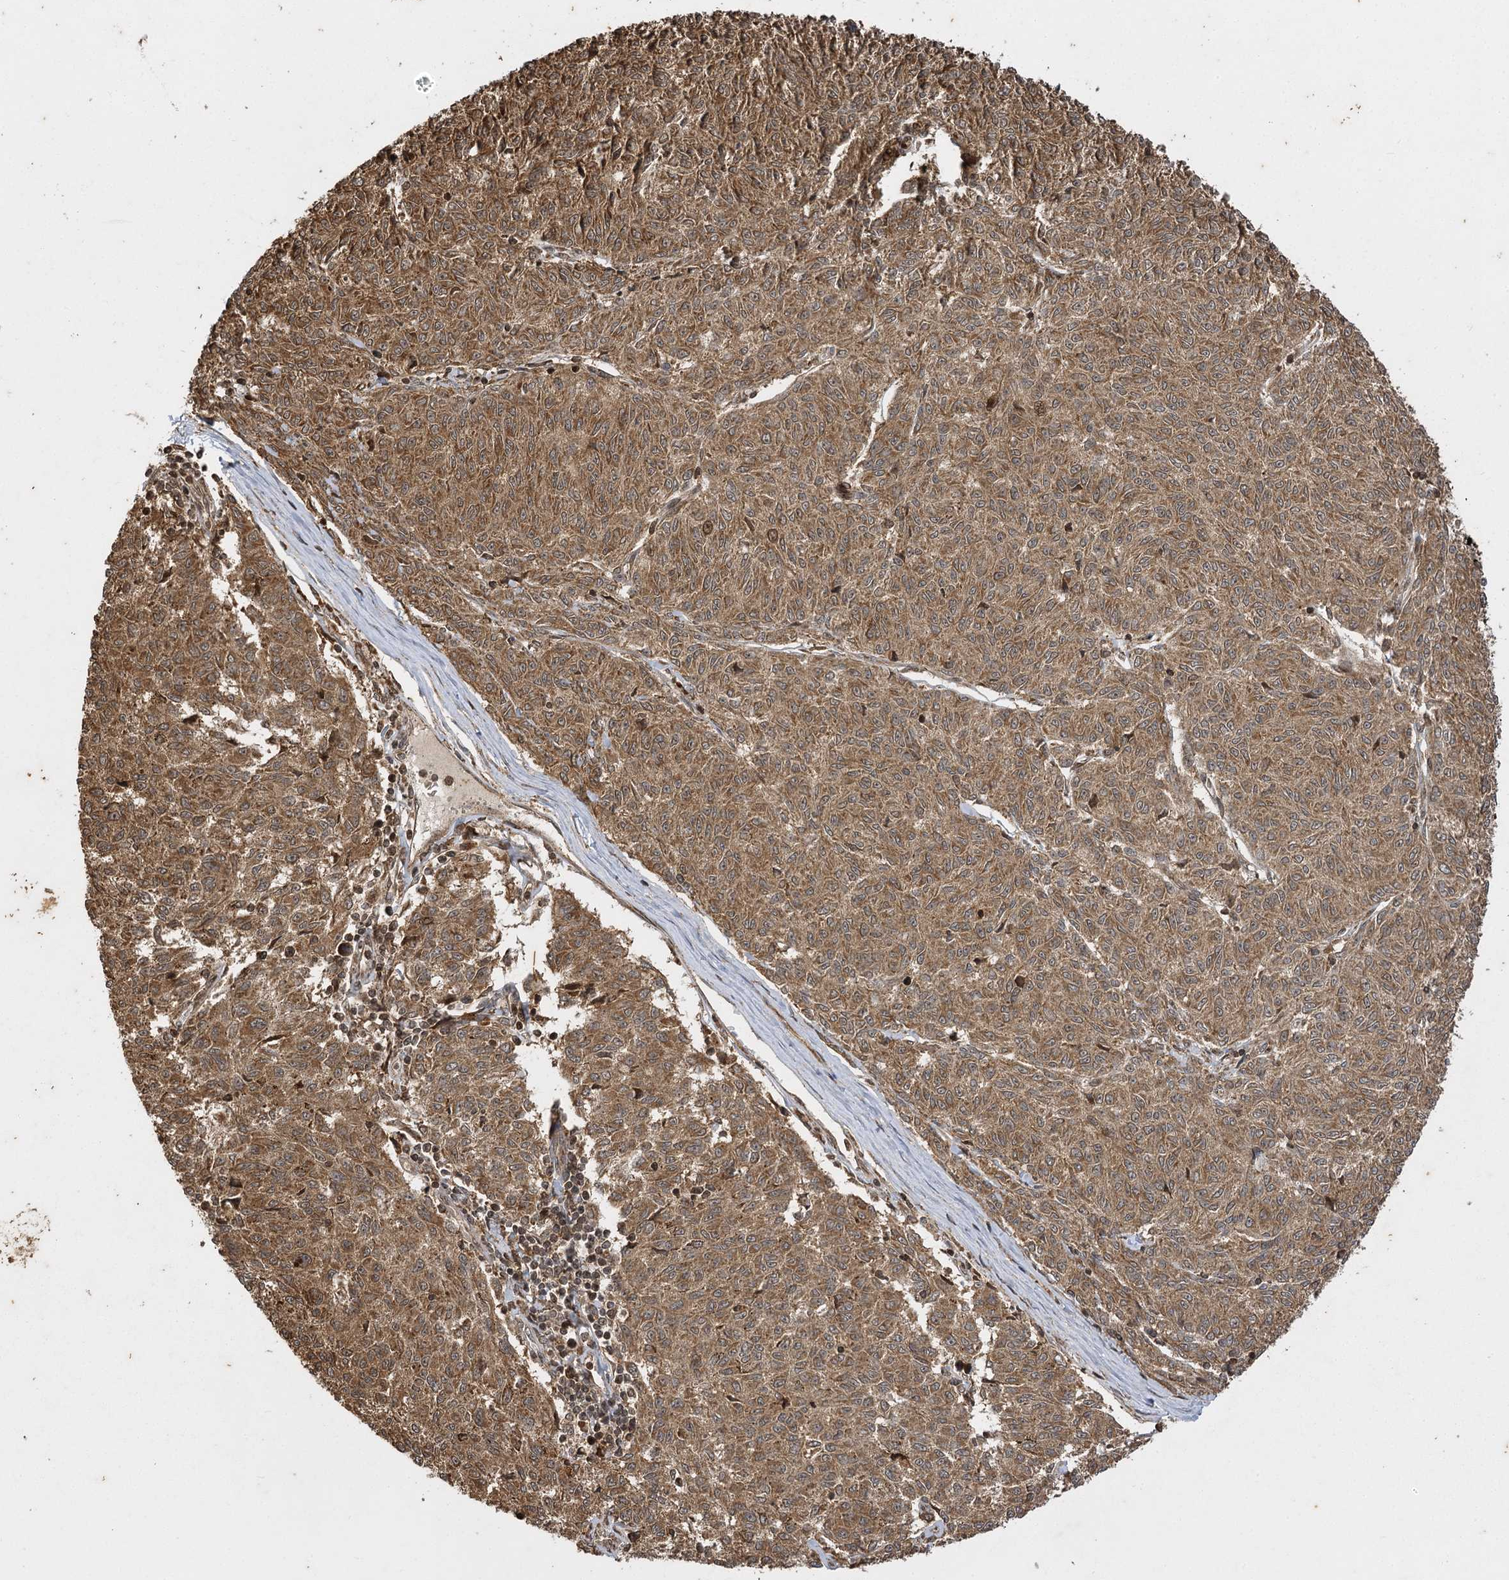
{"staining": {"intensity": "moderate", "quantity": ">75%", "location": "cytoplasmic/membranous"}, "tissue": "melanoma", "cell_type": "Tumor cells", "image_type": "cancer", "snomed": [{"axis": "morphology", "description": "Malignant melanoma, NOS"}, {"axis": "topography", "description": "Skin"}], "caption": "Malignant melanoma was stained to show a protein in brown. There is medium levels of moderate cytoplasmic/membranous expression in approximately >75% of tumor cells.", "gene": "IL11RA", "patient": {"sex": "female", "age": 72}}